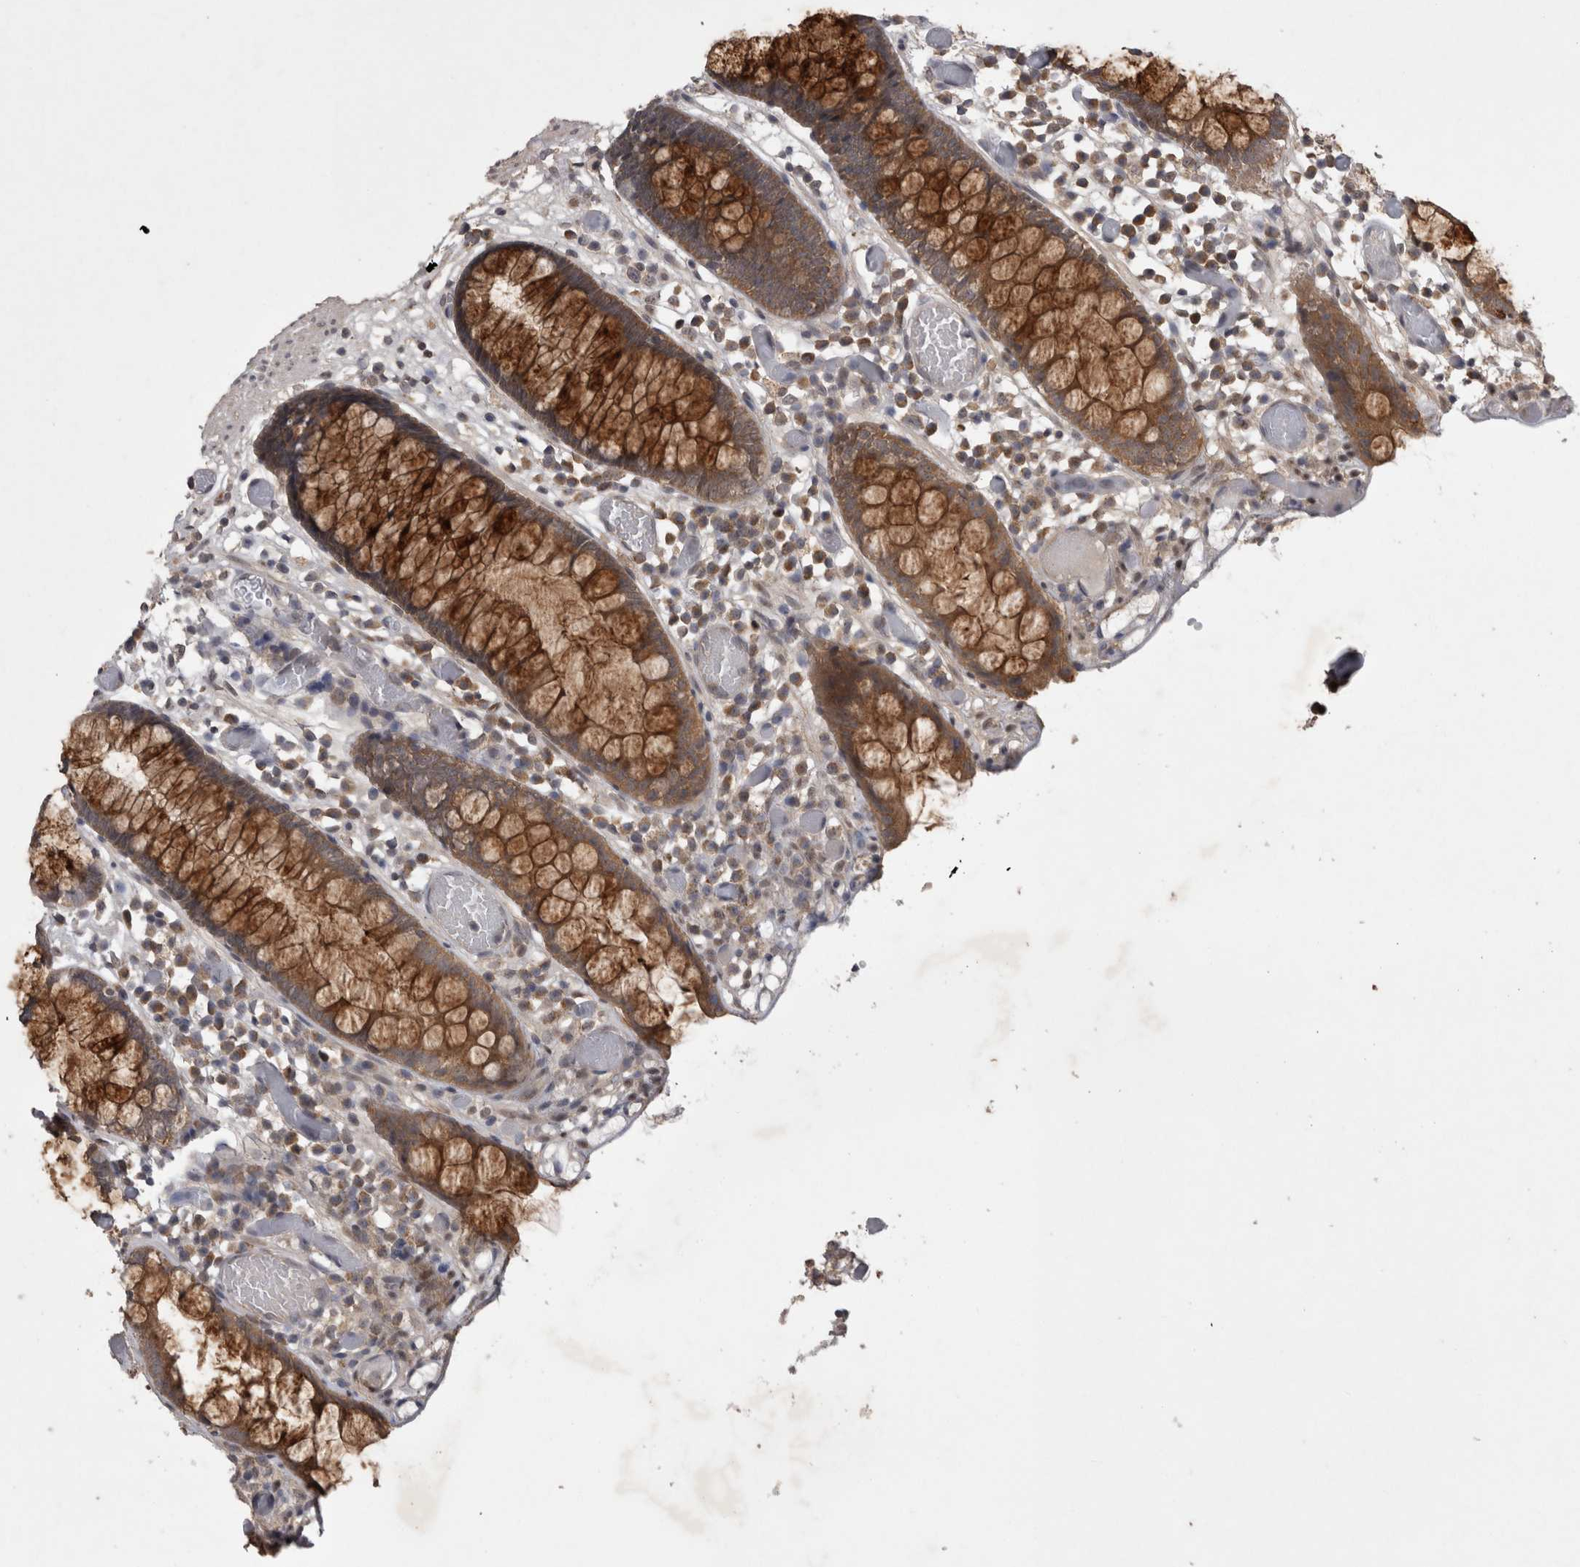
{"staining": {"intensity": "weak", "quantity": ">75%", "location": "cytoplasmic/membranous"}, "tissue": "colon", "cell_type": "Endothelial cells", "image_type": "normal", "snomed": [{"axis": "morphology", "description": "Normal tissue, NOS"}, {"axis": "topography", "description": "Colon"}], "caption": "This is an image of immunohistochemistry (IHC) staining of benign colon, which shows weak positivity in the cytoplasmic/membranous of endothelial cells.", "gene": "ZNF114", "patient": {"sex": "male", "age": 14}}